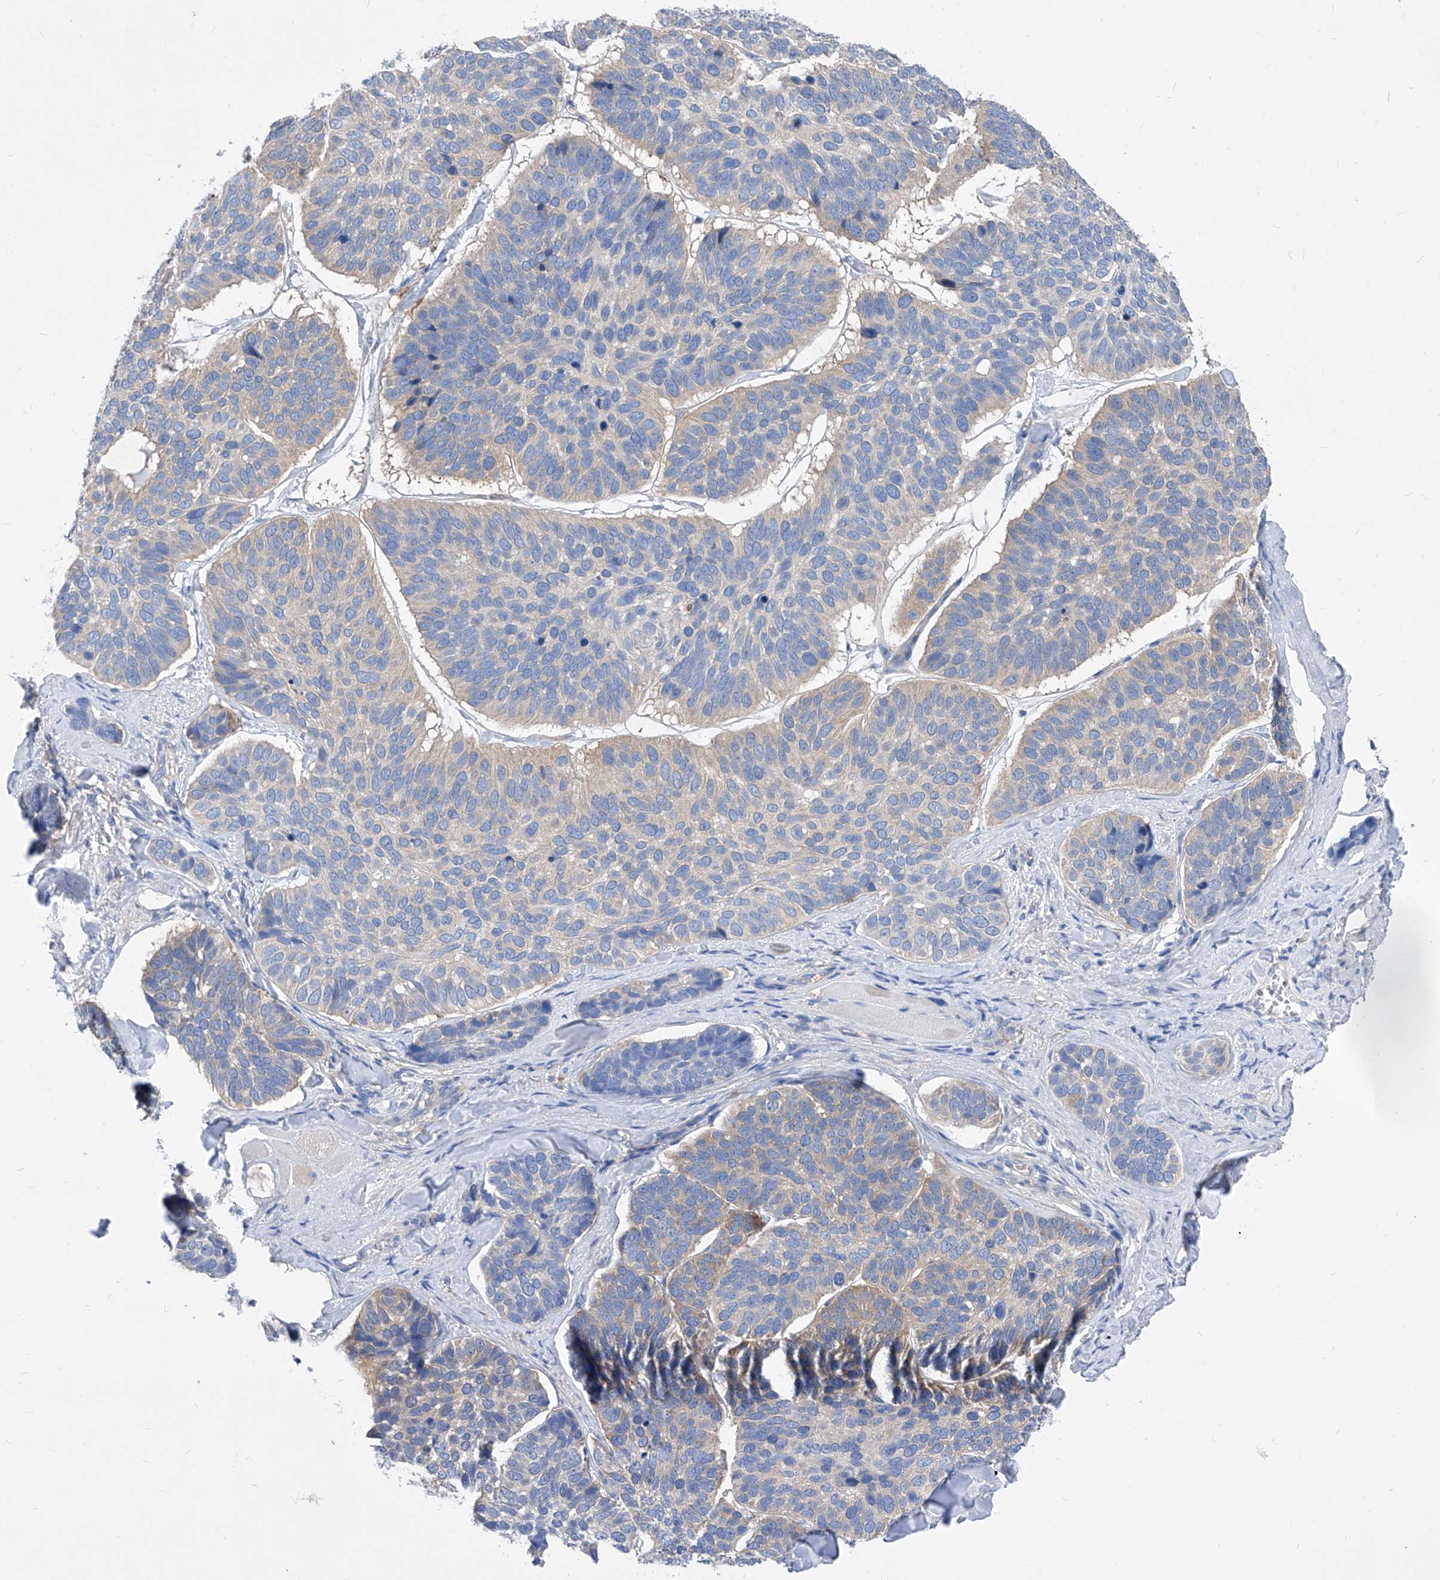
{"staining": {"intensity": "weak", "quantity": "<25%", "location": "cytoplasmic/membranous"}, "tissue": "skin cancer", "cell_type": "Tumor cells", "image_type": "cancer", "snomed": [{"axis": "morphology", "description": "Basal cell carcinoma"}, {"axis": "topography", "description": "Skin"}], "caption": "Skin basal cell carcinoma was stained to show a protein in brown. There is no significant staining in tumor cells. (Brightfield microscopy of DAB IHC at high magnification).", "gene": "XPNPEP1", "patient": {"sex": "male", "age": 62}}